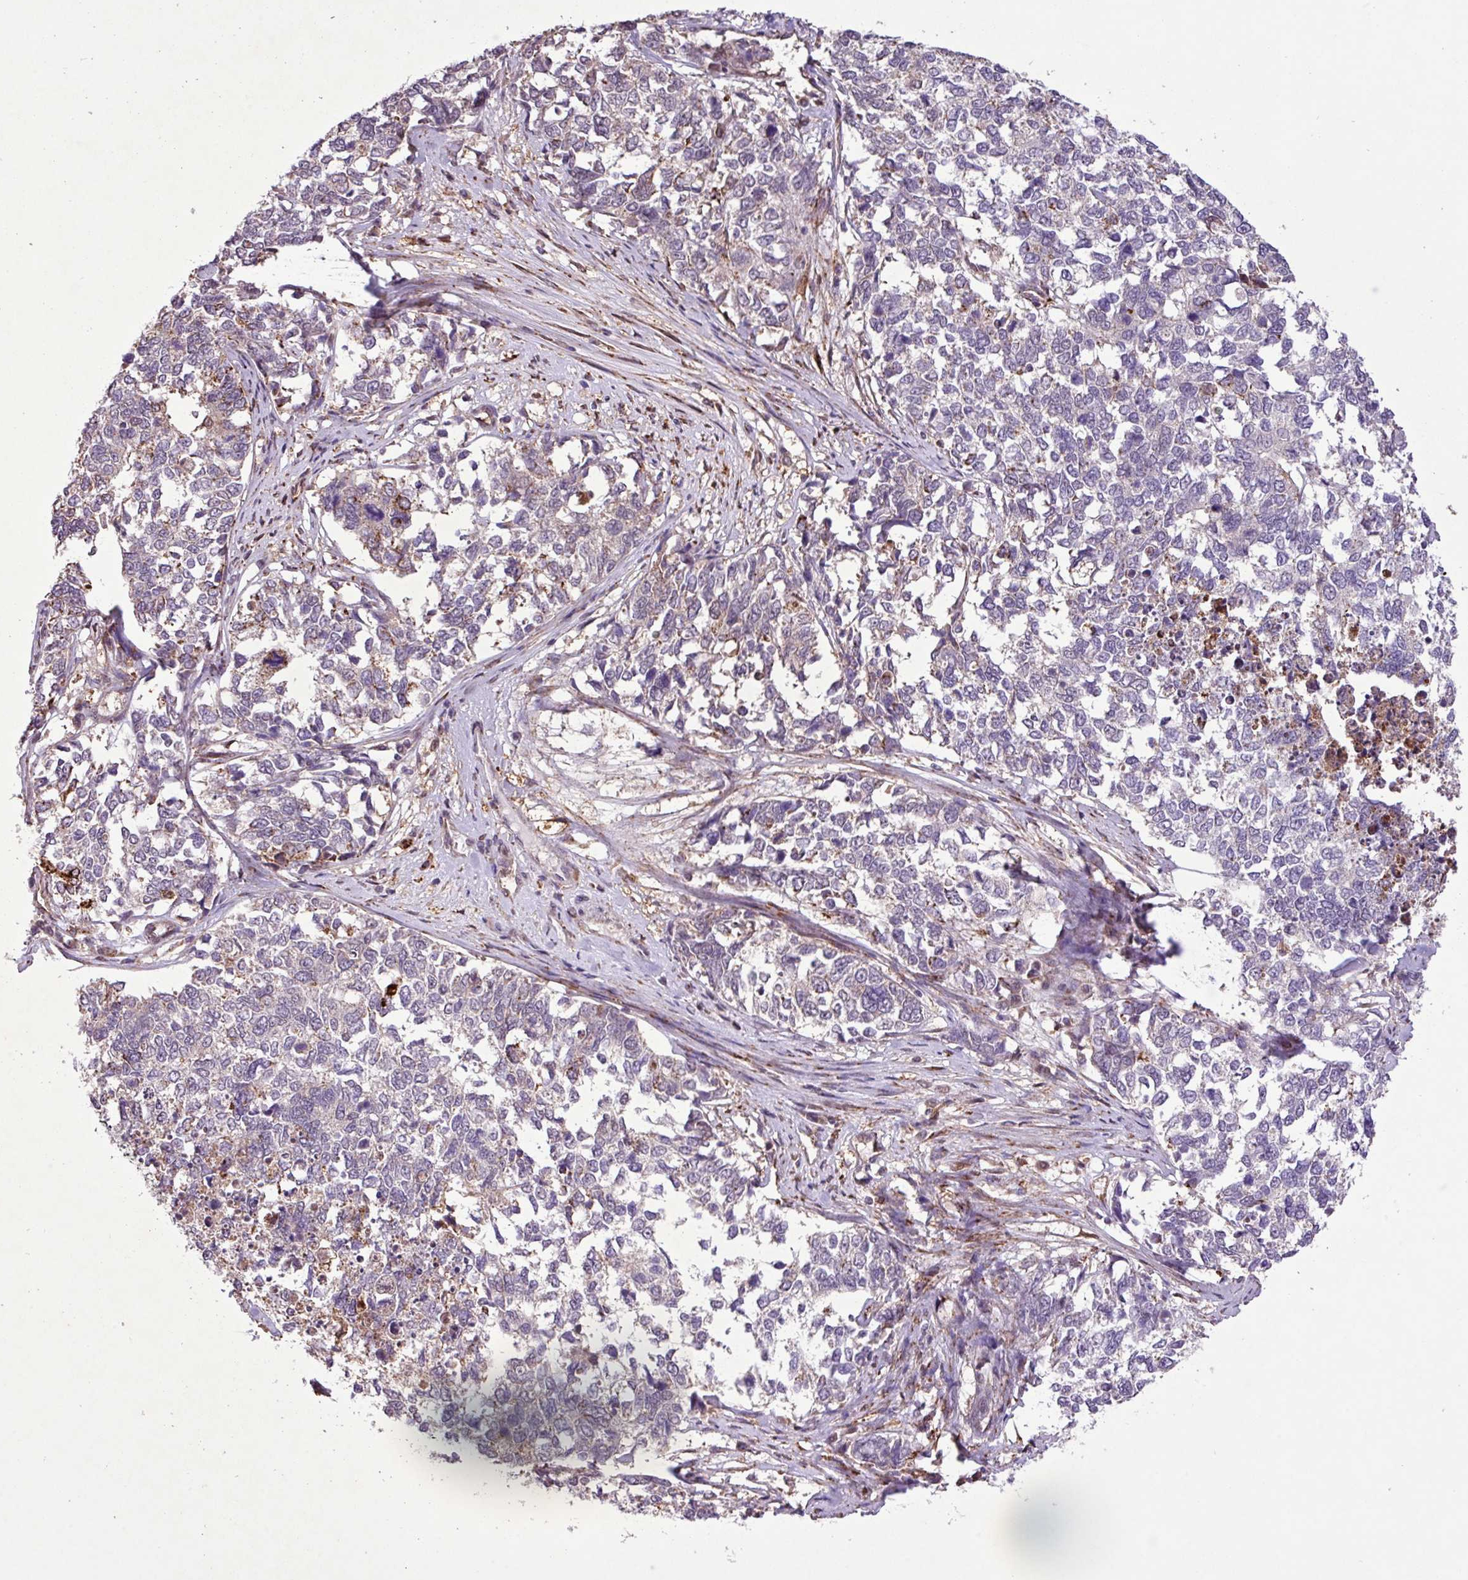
{"staining": {"intensity": "negative", "quantity": "none", "location": "none"}, "tissue": "cervical cancer", "cell_type": "Tumor cells", "image_type": "cancer", "snomed": [{"axis": "morphology", "description": "Squamous cell carcinoma, NOS"}, {"axis": "topography", "description": "Cervix"}], "caption": "Human squamous cell carcinoma (cervical) stained for a protein using immunohistochemistry (IHC) exhibits no staining in tumor cells.", "gene": "RPP25L", "patient": {"sex": "female", "age": 63}}